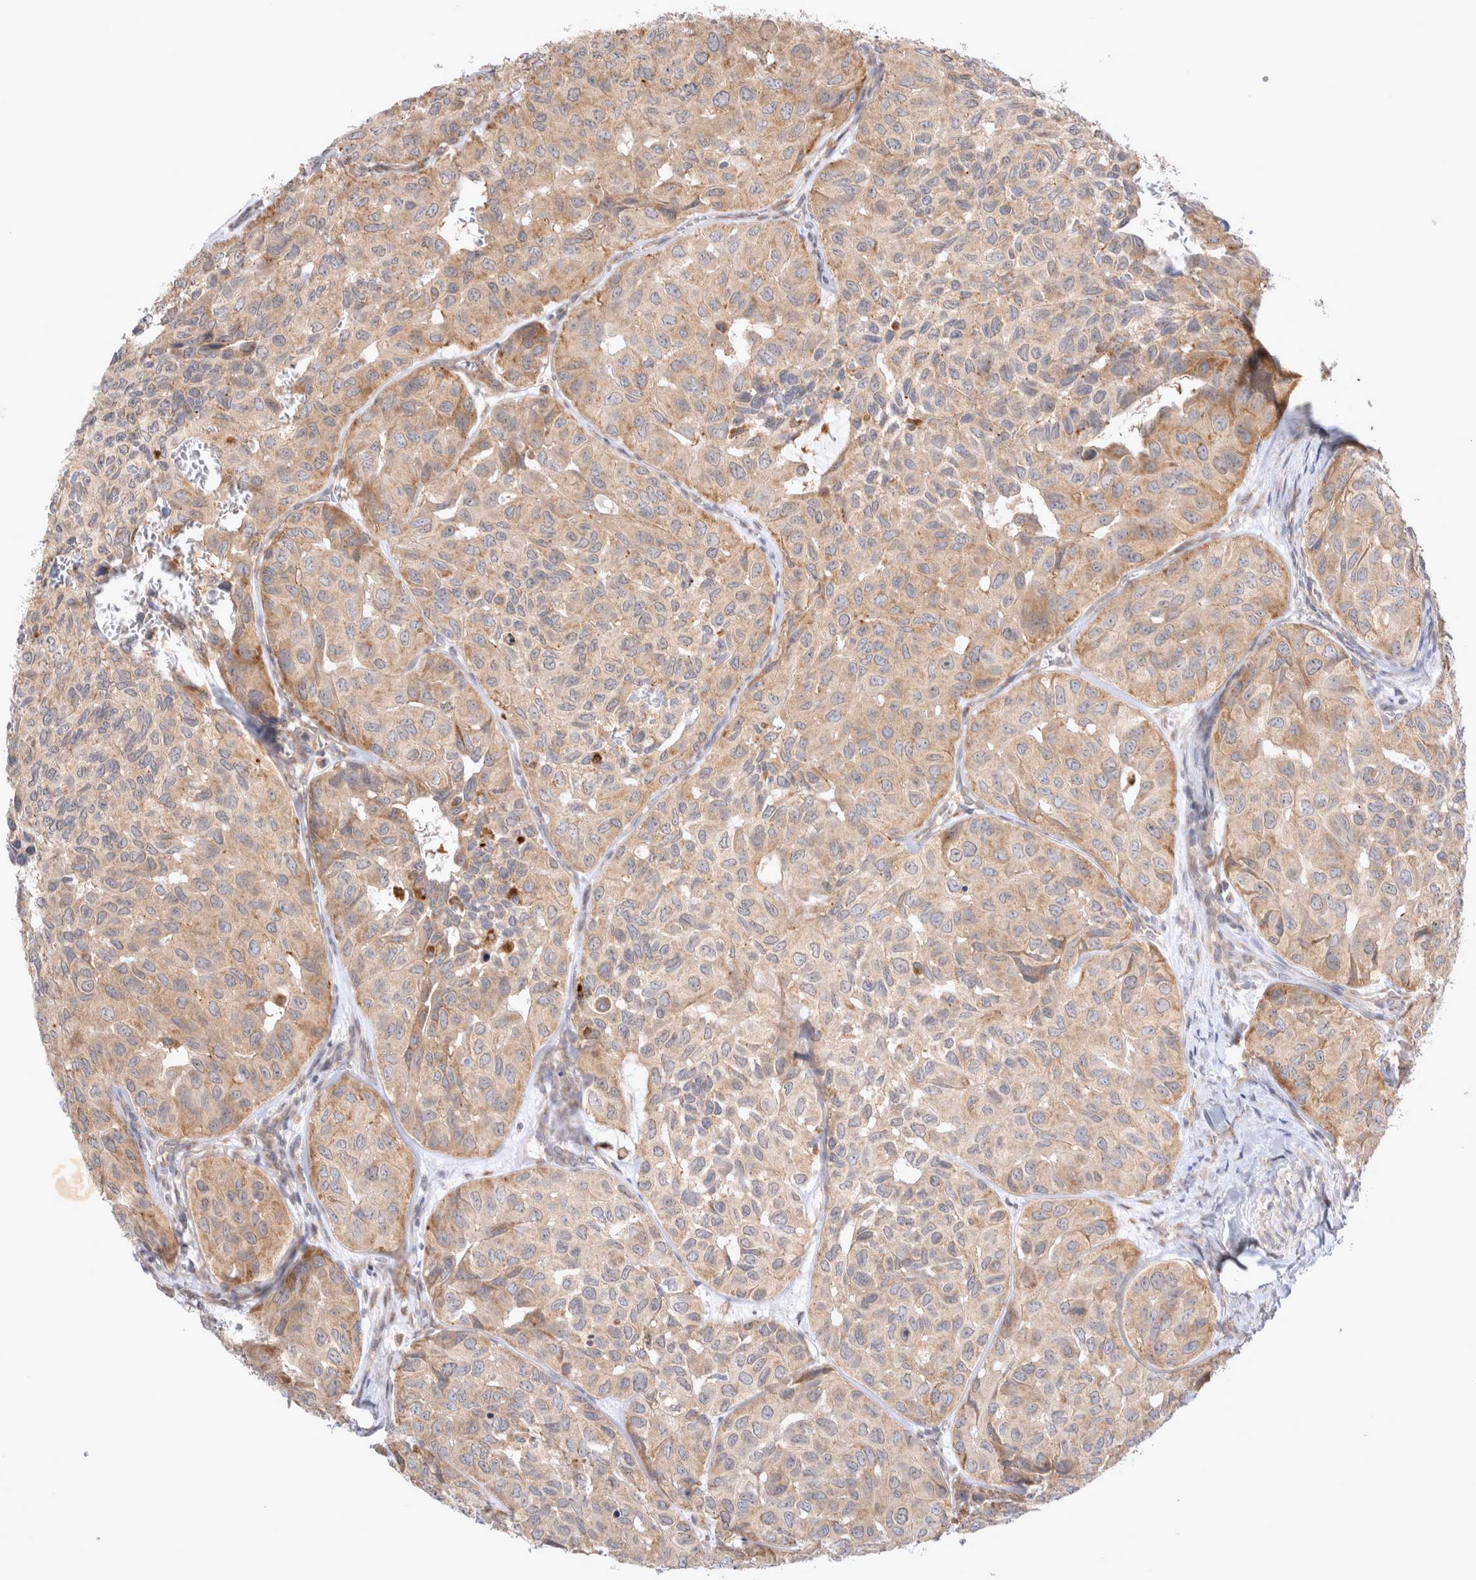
{"staining": {"intensity": "weak", "quantity": ">75%", "location": "cytoplasmic/membranous"}, "tissue": "head and neck cancer", "cell_type": "Tumor cells", "image_type": "cancer", "snomed": [{"axis": "morphology", "description": "Adenocarcinoma, NOS"}, {"axis": "topography", "description": "Salivary gland, NOS"}, {"axis": "topography", "description": "Head-Neck"}], "caption": "This micrograph exhibits IHC staining of adenocarcinoma (head and neck), with low weak cytoplasmic/membranous positivity in about >75% of tumor cells.", "gene": "NPC1", "patient": {"sex": "female", "age": 76}}